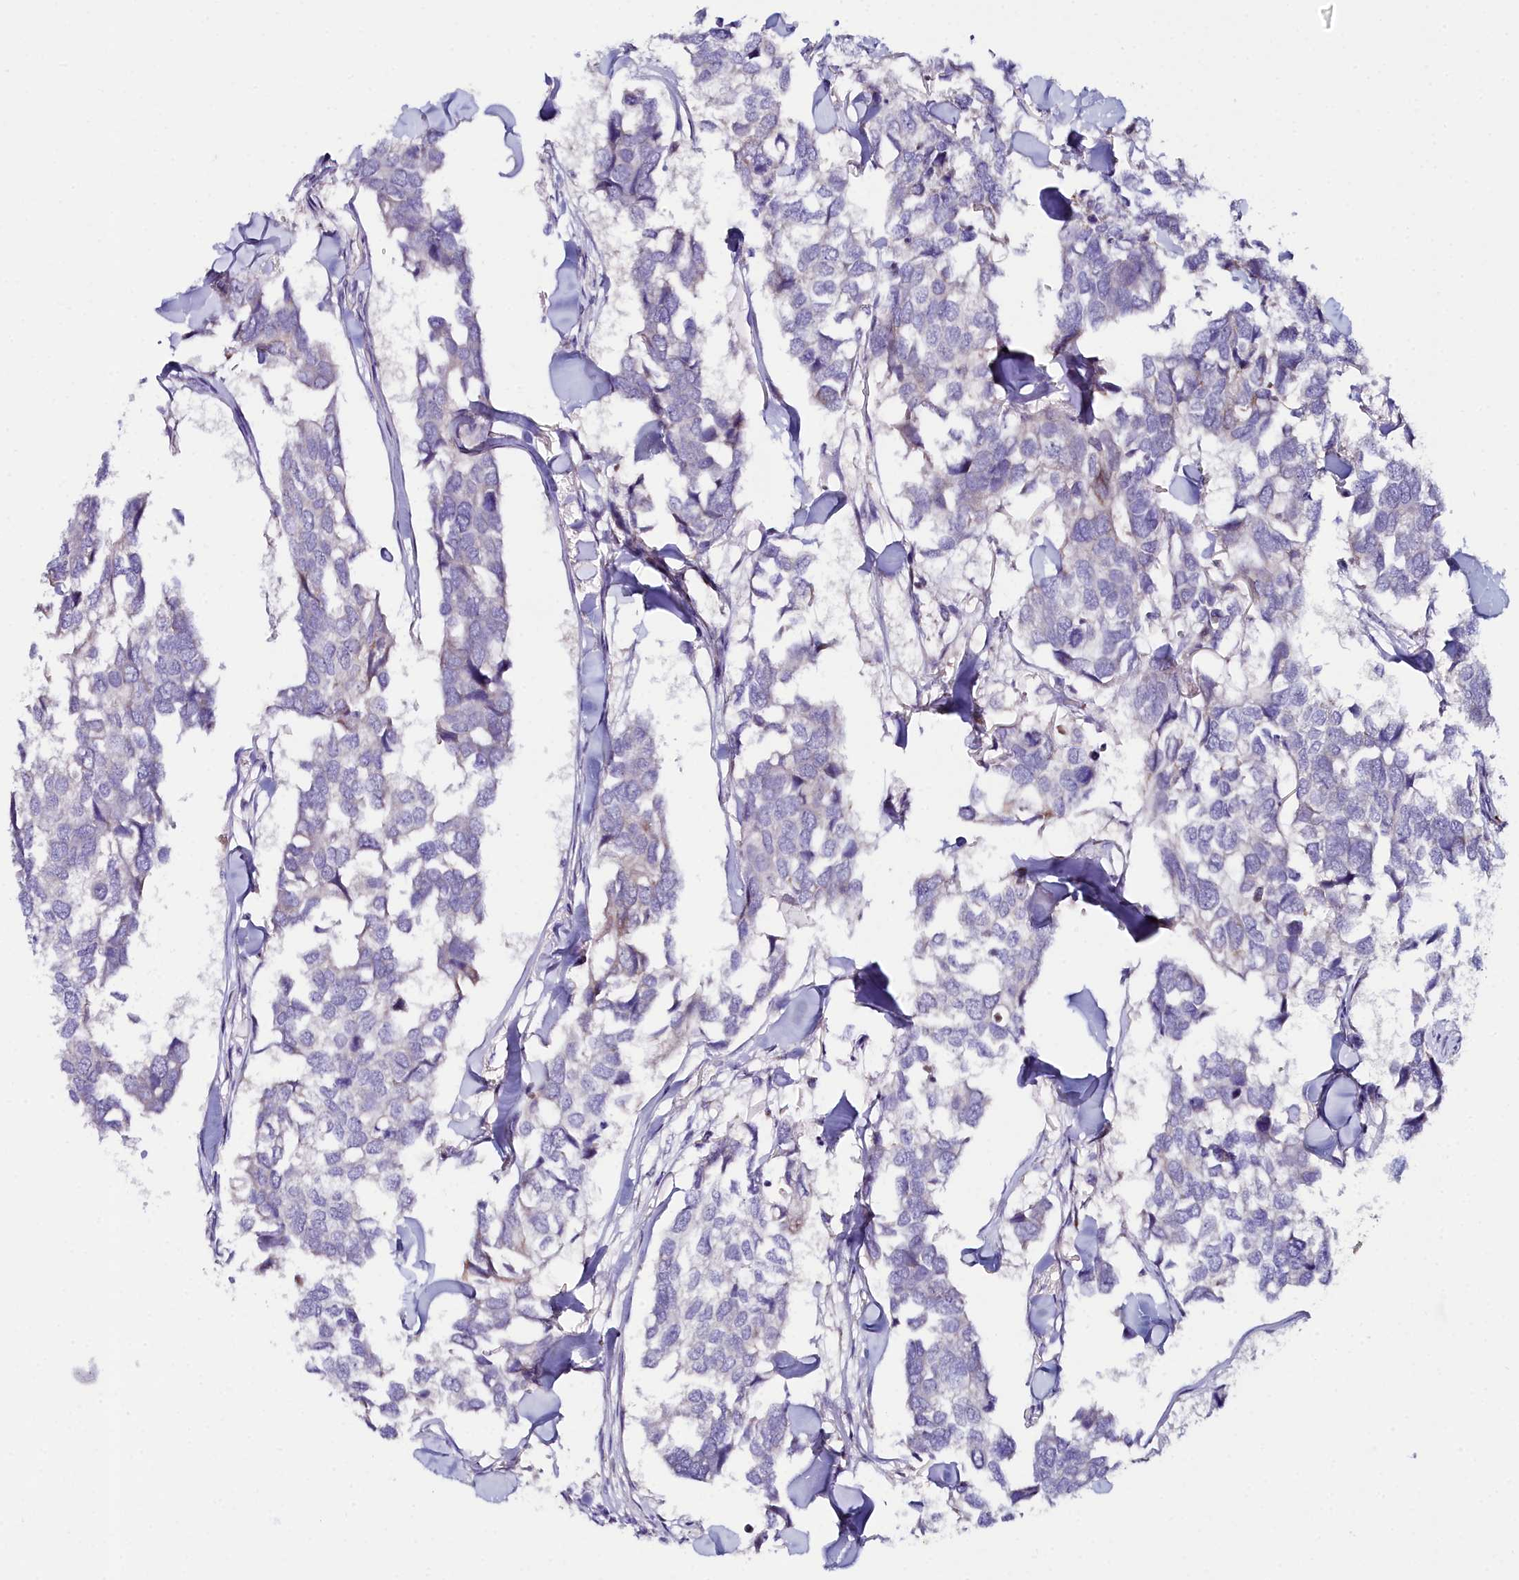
{"staining": {"intensity": "negative", "quantity": "none", "location": "none"}, "tissue": "breast cancer", "cell_type": "Tumor cells", "image_type": "cancer", "snomed": [{"axis": "morphology", "description": "Duct carcinoma"}, {"axis": "topography", "description": "Breast"}], "caption": "Immunohistochemistry of human infiltrating ductal carcinoma (breast) displays no positivity in tumor cells.", "gene": "SLC49A3", "patient": {"sex": "female", "age": 83}}